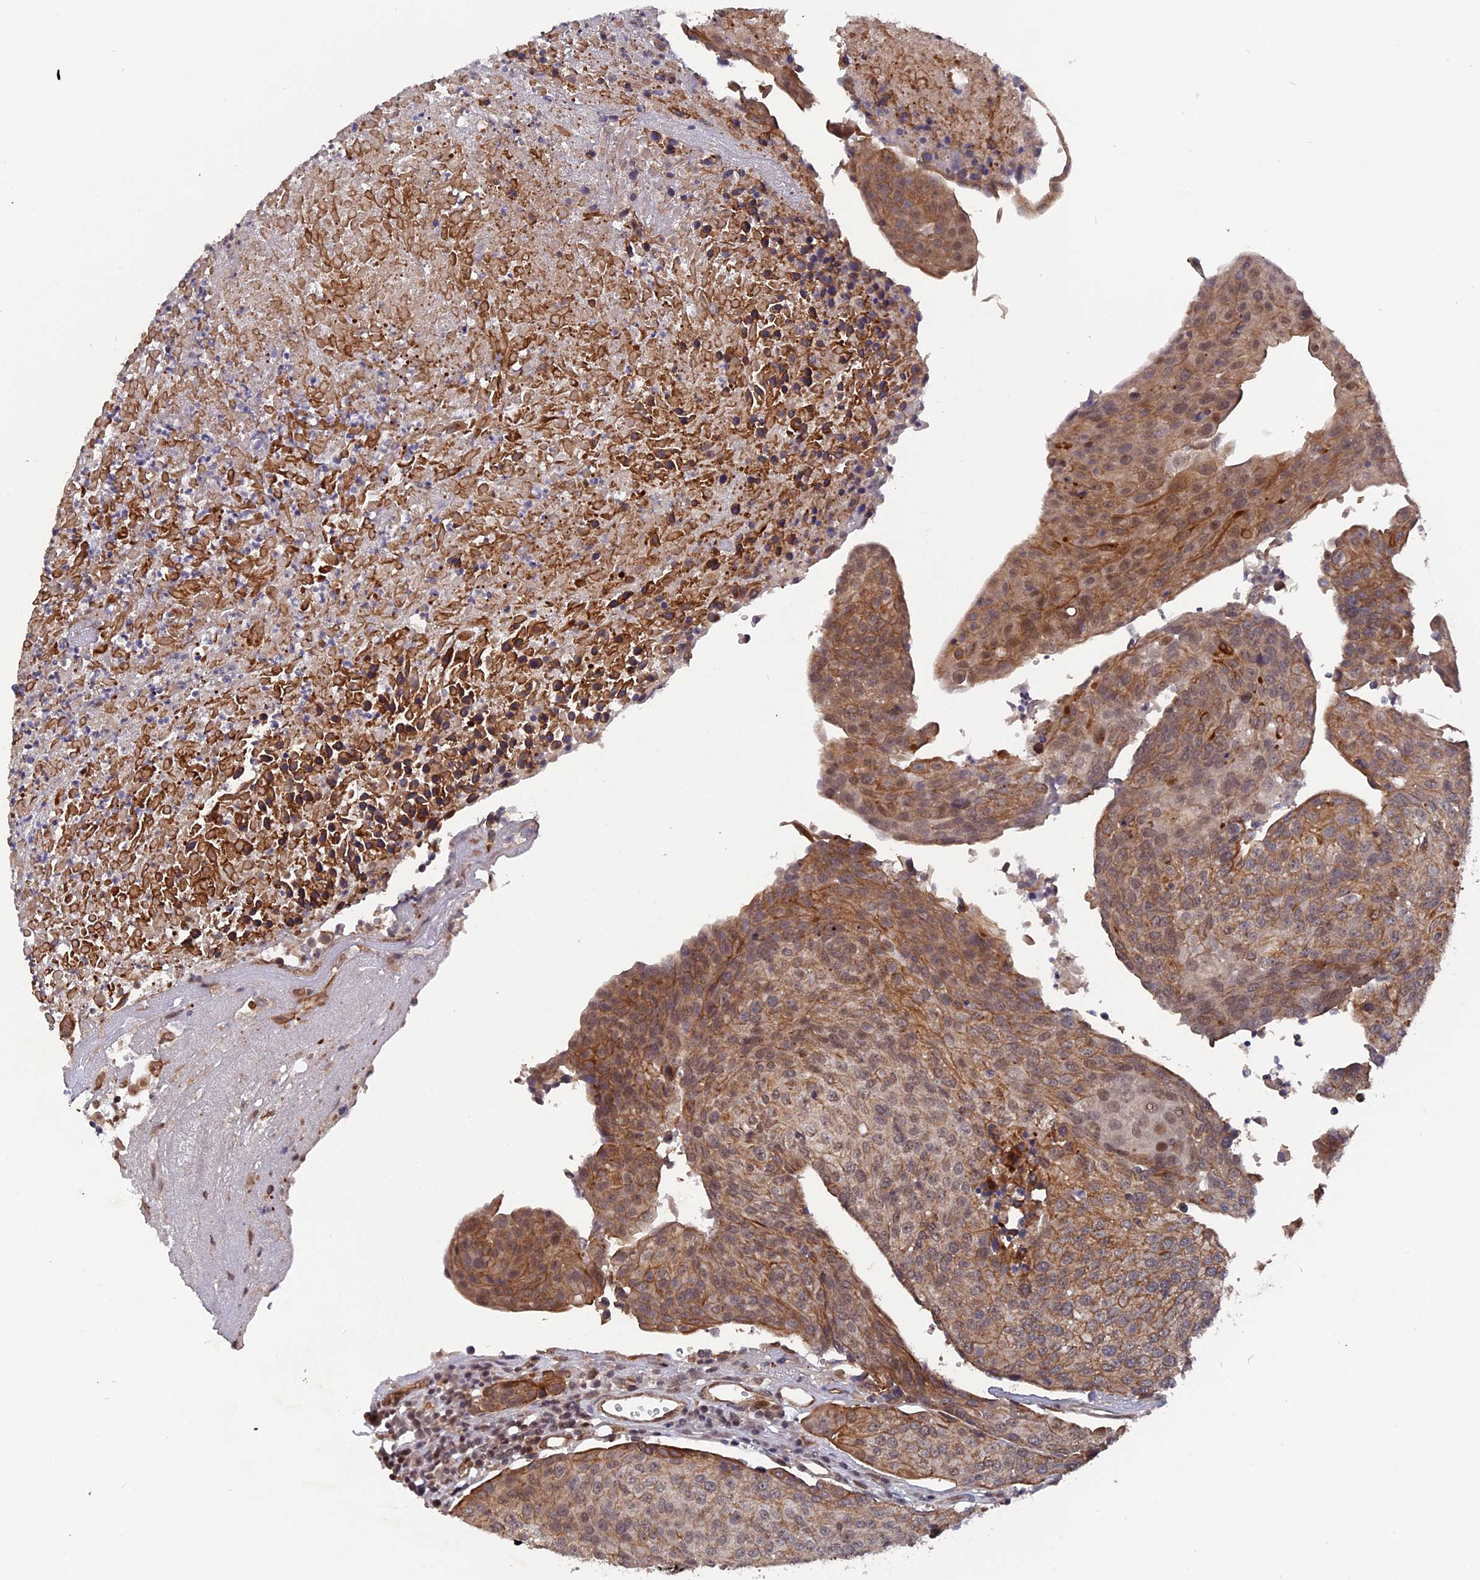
{"staining": {"intensity": "moderate", "quantity": "25%-75%", "location": "cytoplasmic/membranous"}, "tissue": "urothelial cancer", "cell_type": "Tumor cells", "image_type": "cancer", "snomed": [{"axis": "morphology", "description": "Urothelial carcinoma, High grade"}, {"axis": "topography", "description": "Urinary bladder"}], "caption": "Immunohistochemical staining of human urothelial cancer reveals moderate cytoplasmic/membranous protein expression in approximately 25%-75% of tumor cells.", "gene": "NOSIP", "patient": {"sex": "female", "age": 85}}